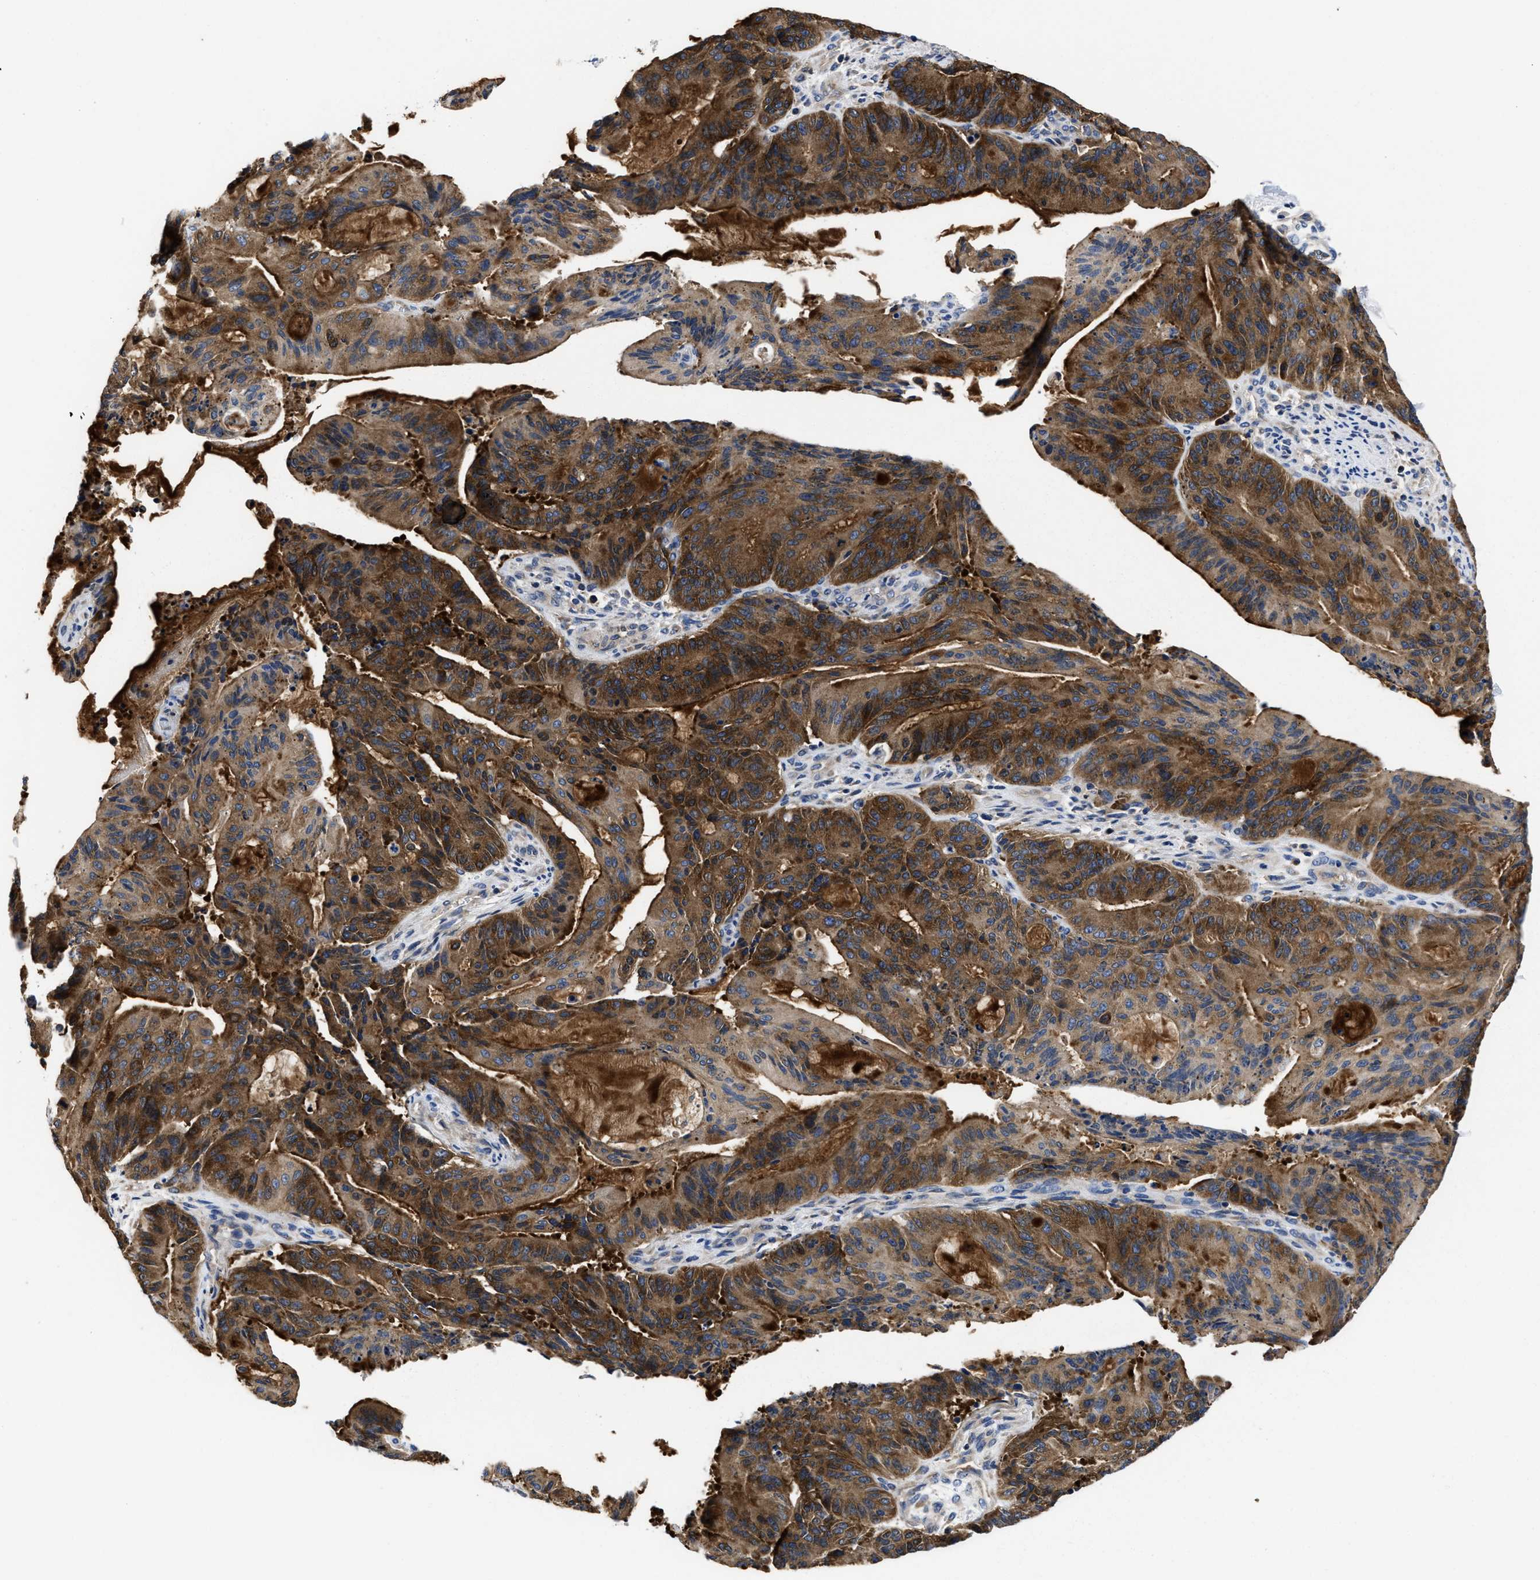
{"staining": {"intensity": "strong", "quantity": ">75%", "location": "cytoplasmic/membranous"}, "tissue": "liver cancer", "cell_type": "Tumor cells", "image_type": "cancer", "snomed": [{"axis": "morphology", "description": "Normal tissue, NOS"}, {"axis": "morphology", "description": "Cholangiocarcinoma"}, {"axis": "topography", "description": "Liver"}, {"axis": "topography", "description": "Peripheral nerve tissue"}], "caption": "A high-resolution image shows immunohistochemistry staining of liver cancer (cholangiocarcinoma), which displays strong cytoplasmic/membranous staining in approximately >75% of tumor cells.", "gene": "YARS1", "patient": {"sex": "female", "age": 73}}